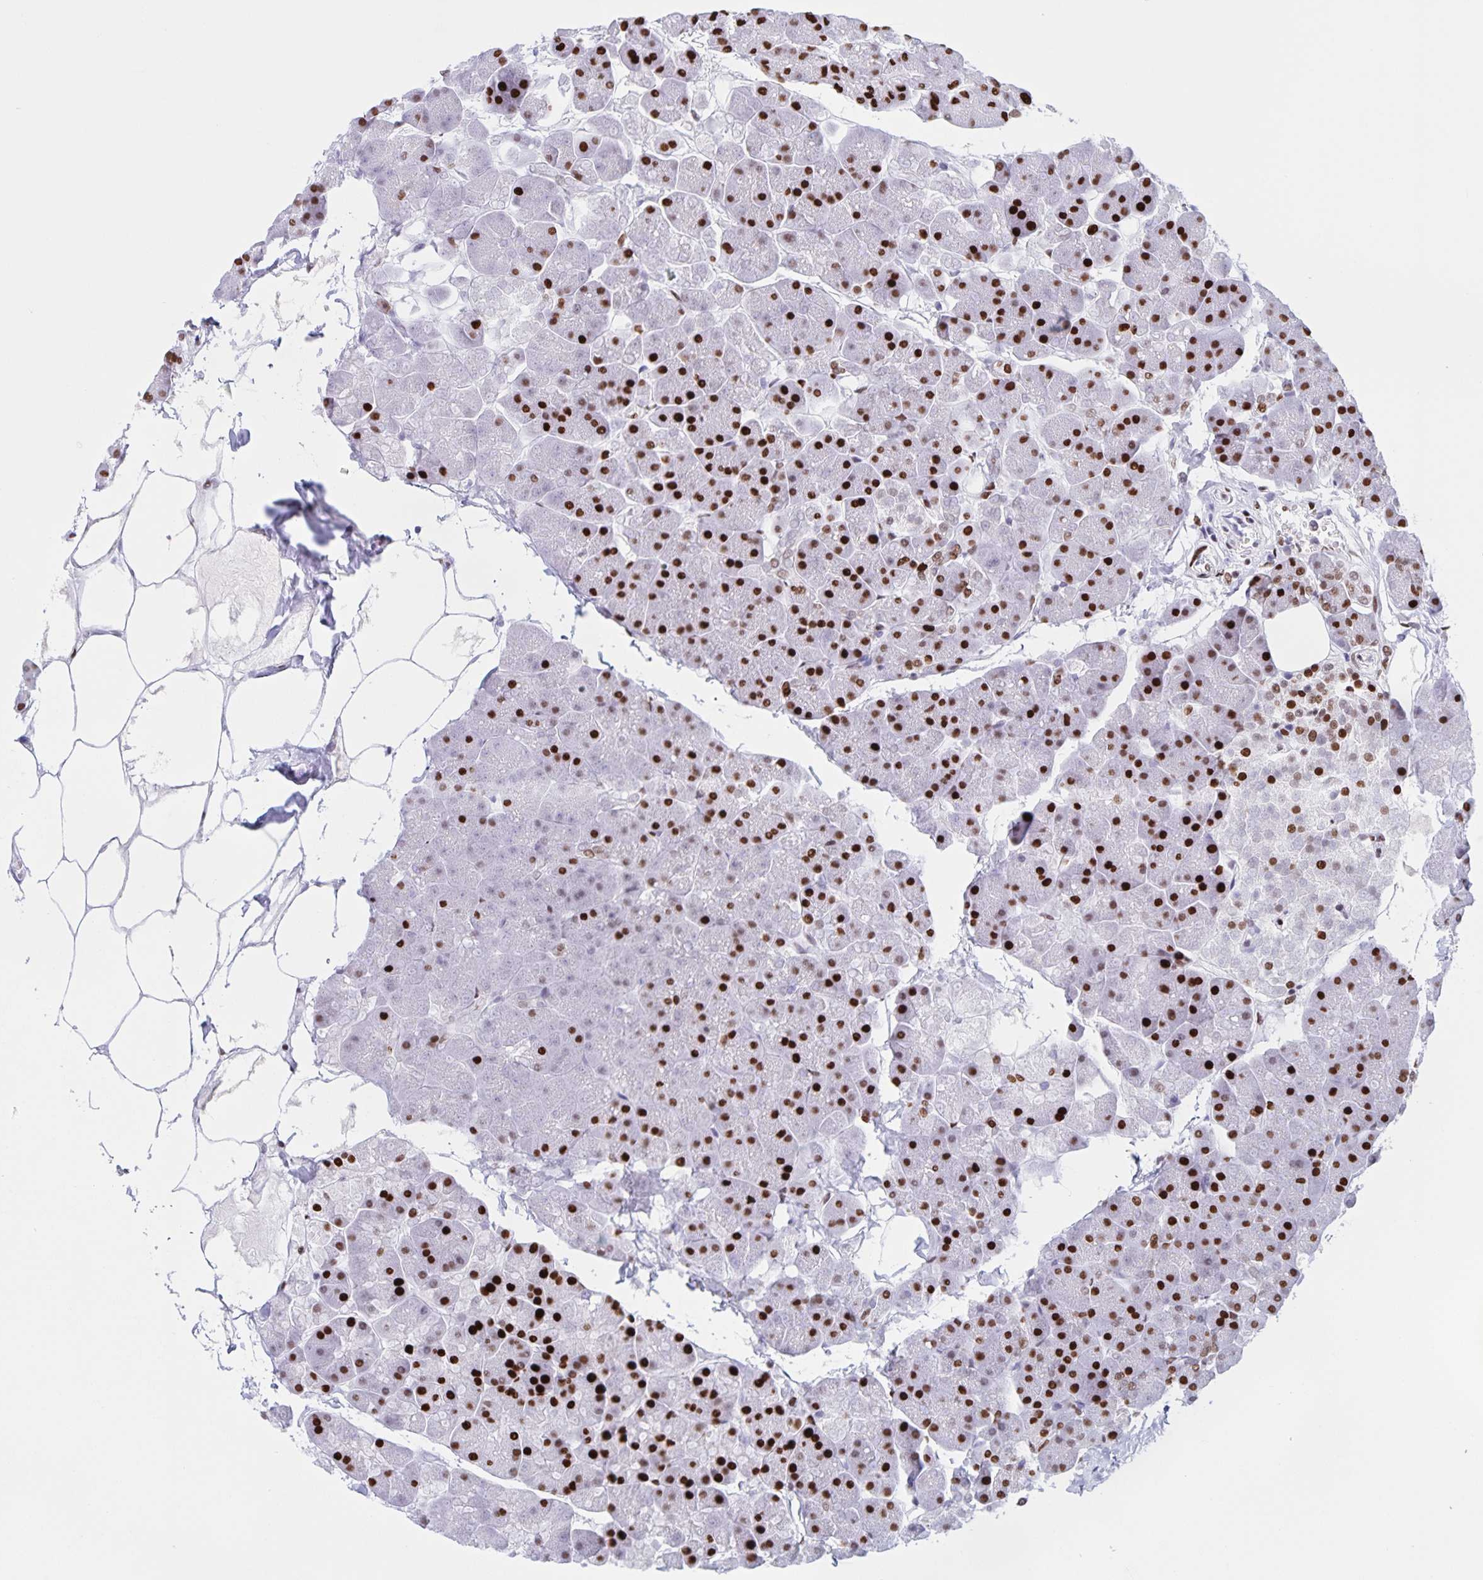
{"staining": {"intensity": "strong", "quantity": "25%-75%", "location": "nuclear"}, "tissue": "pancreas", "cell_type": "Exocrine glandular cells", "image_type": "normal", "snomed": [{"axis": "morphology", "description": "Normal tissue, NOS"}, {"axis": "topography", "description": "Pancreas"}], "caption": "Immunohistochemical staining of normal pancreas reveals high levels of strong nuclear expression in approximately 25%-75% of exocrine glandular cells.", "gene": "TGIF2LX", "patient": {"sex": "male", "age": 35}}